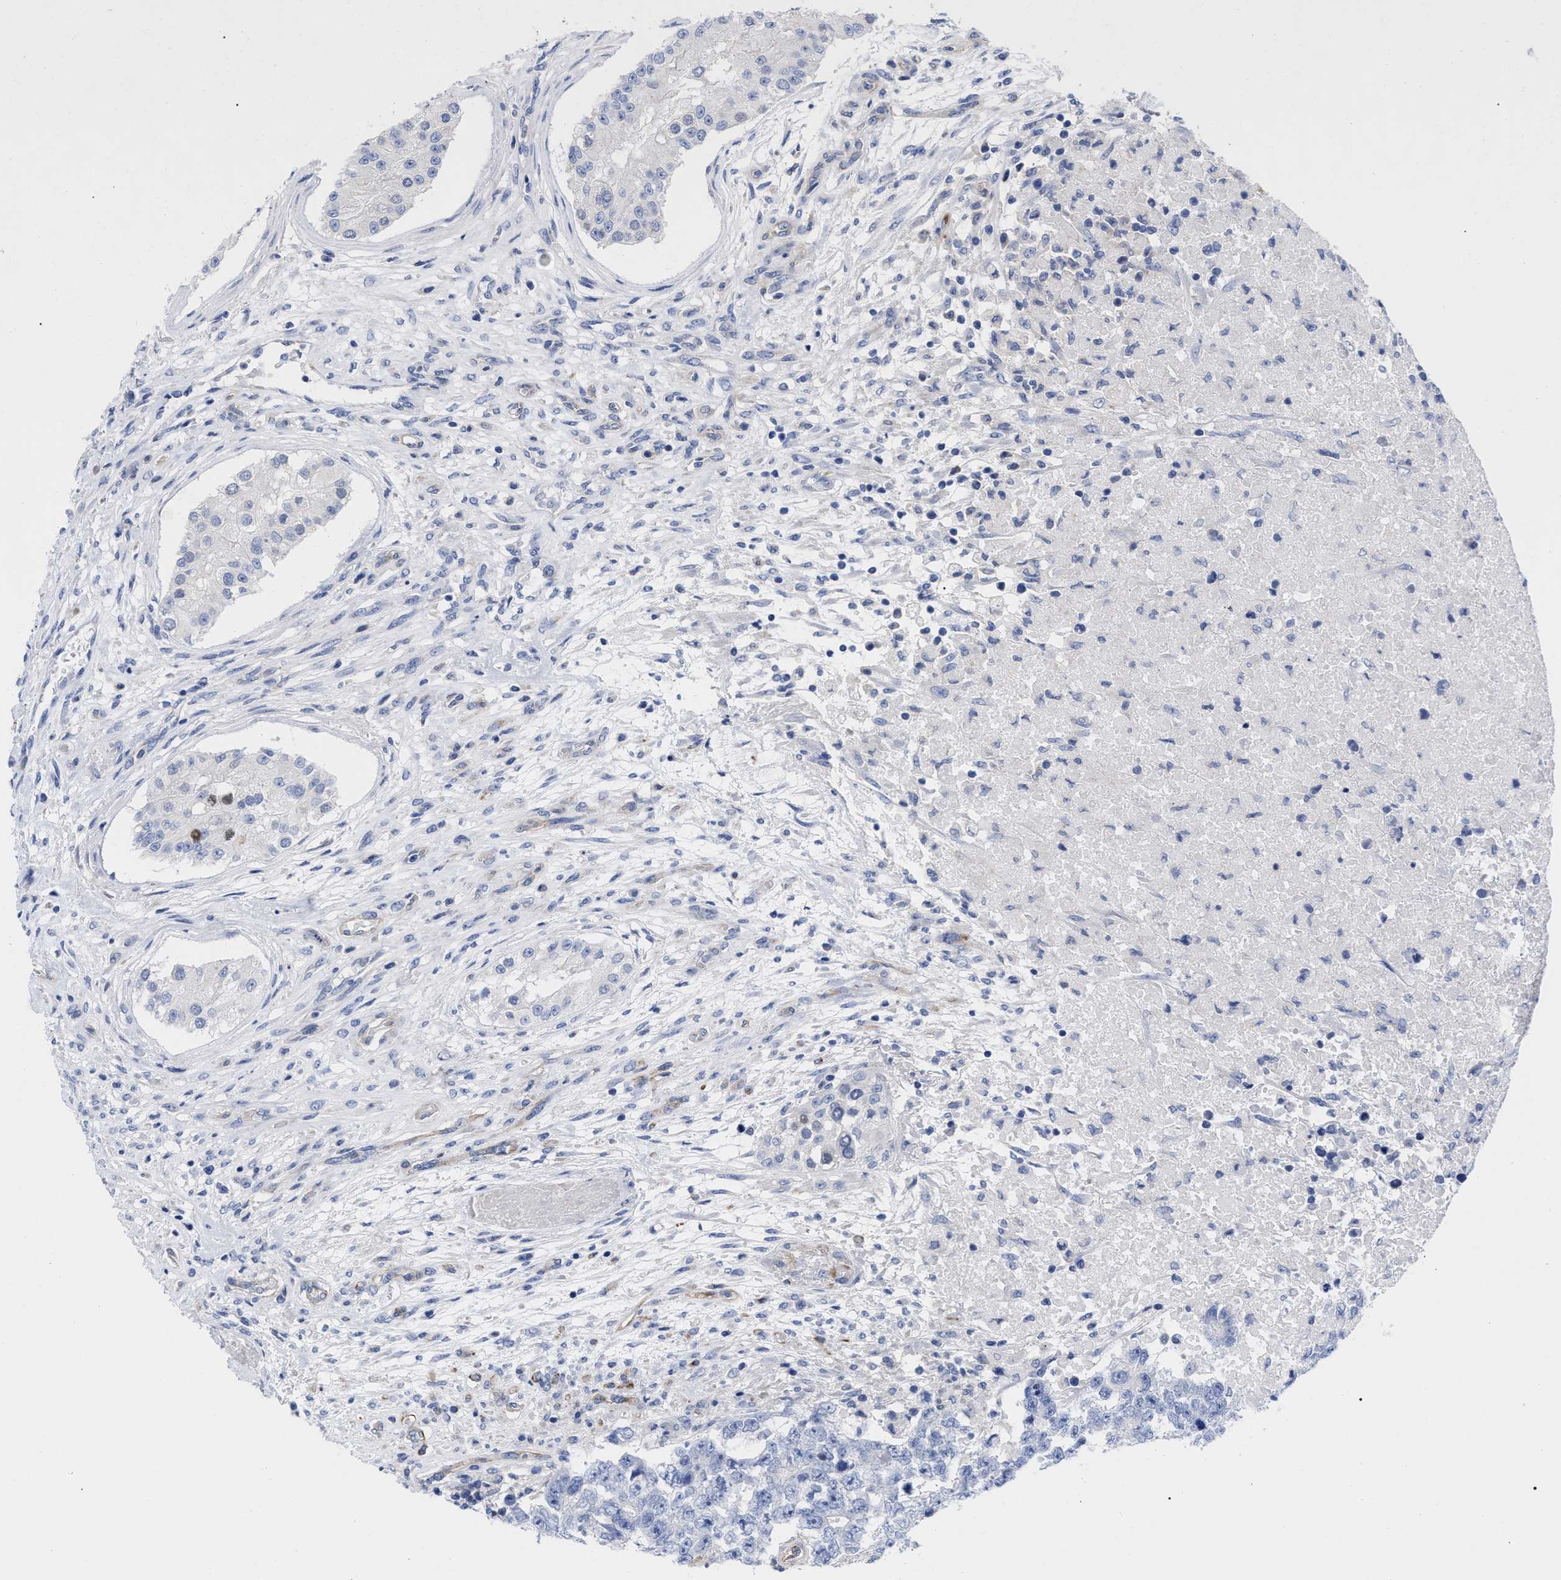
{"staining": {"intensity": "negative", "quantity": "none", "location": "none"}, "tissue": "testis cancer", "cell_type": "Tumor cells", "image_type": "cancer", "snomed": [{"axis": "morphology", "description": "Carcinoma, Embryonal, NOS"}, {"axis": "topography", "description": "Testis"}], "caption": "This is an IHC micrograph of human testis embryonal carcinoma. There is no staining in tumor cells.", "gene": "IRAG2", "patient": {"sex": "male", "age": 25}}